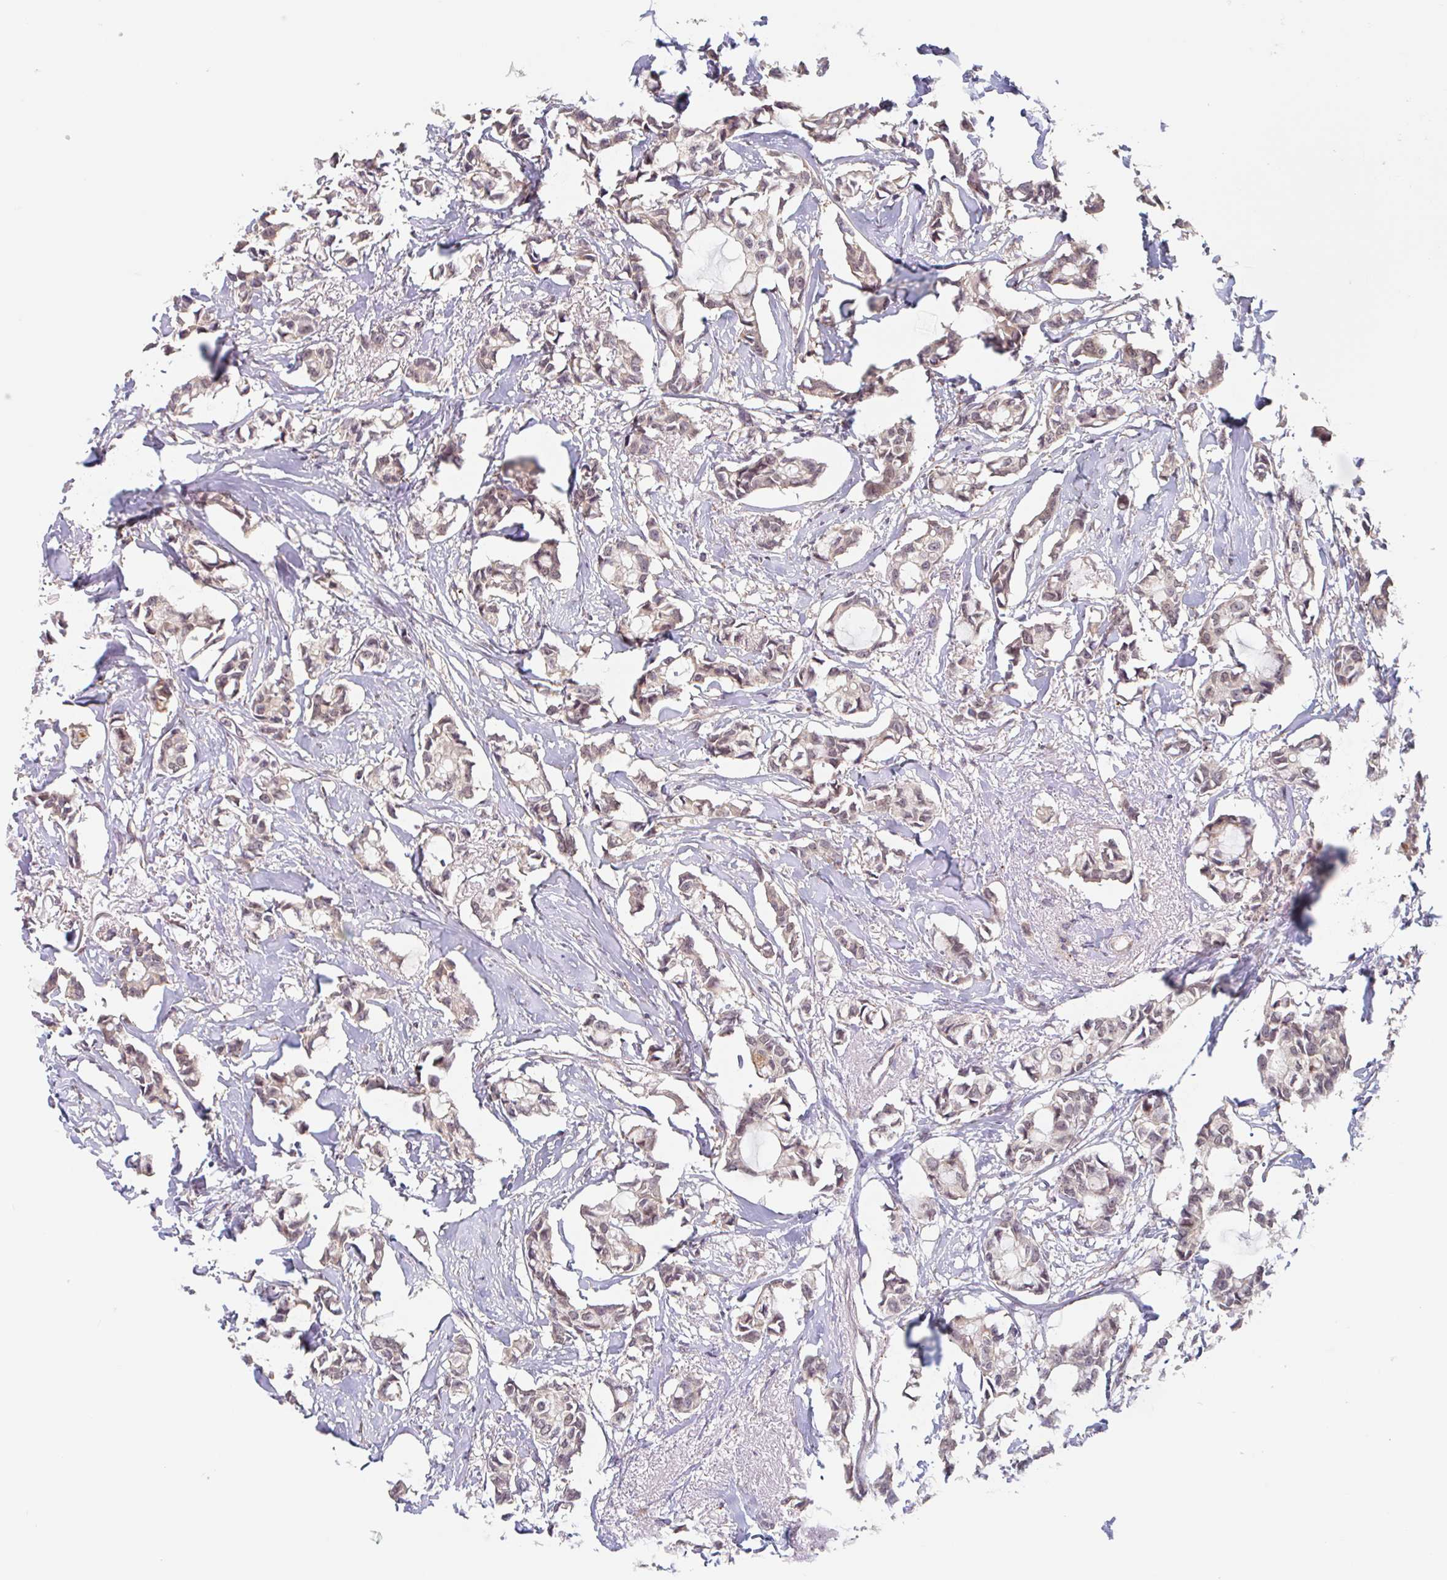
{"staining": {"intensity": "moderate", "quantity": "25%-75%", "location": "cytoplasmic/membranous"}, "tissue": "breast cancer", "cell_type": "Tumor cells", "image_type": "cancer", "snomed": [{"axis": "morphology", "description": "Duct carcinoma"}, {"axis": "topography", "description": "Breast"}], "caption": "An IHC photomicrograph of tumor tissue is shown. Protein staining in brown labels moderate cytoplasmic/membranous positivity in breast invasive ductal carcinoma within tumor cells.", "gene": "NUB1", "patient": {"sex": "female", "age": 73}}